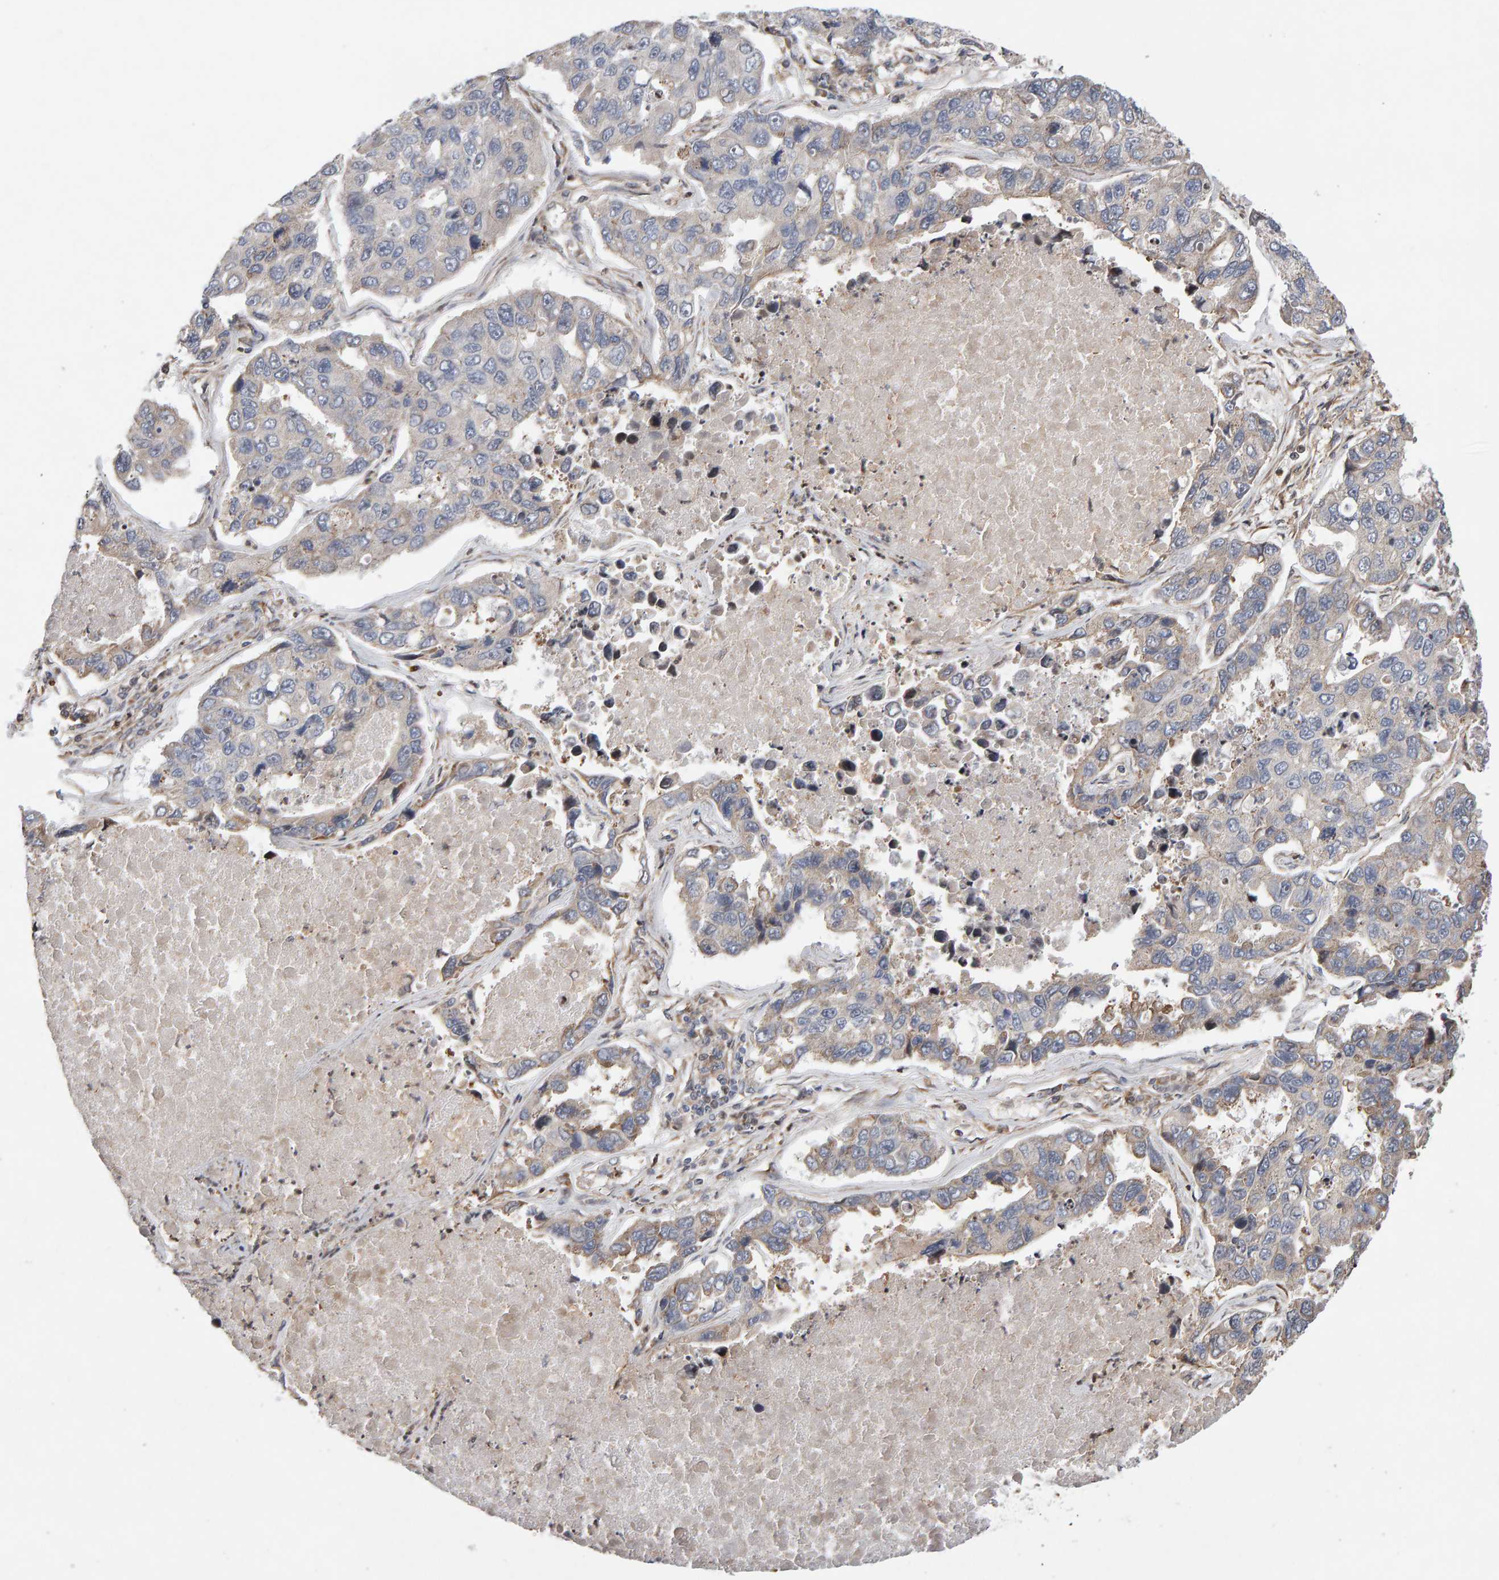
{"staining": {"intensity": "weak", "quantity": "25%-75%", "location": "cytoplasmic/membranous"}, "tissue": "lung cancer", "cell_type": "Tumor cells", "image_type": "cancer", "snomed": [{"axis": "morphology", "description": "Adenocarcinoma, NOS"}, {"axis": "topography", "description": "Lung"}], "caption": "Protein staining shows weak cytoplasmic/membranous positivity in about 25%-75% of tumor cells in lung cancer (adenocarcinoma).", "gene": "LZTS1", "patient": {"sex": "male", "age": 64}}